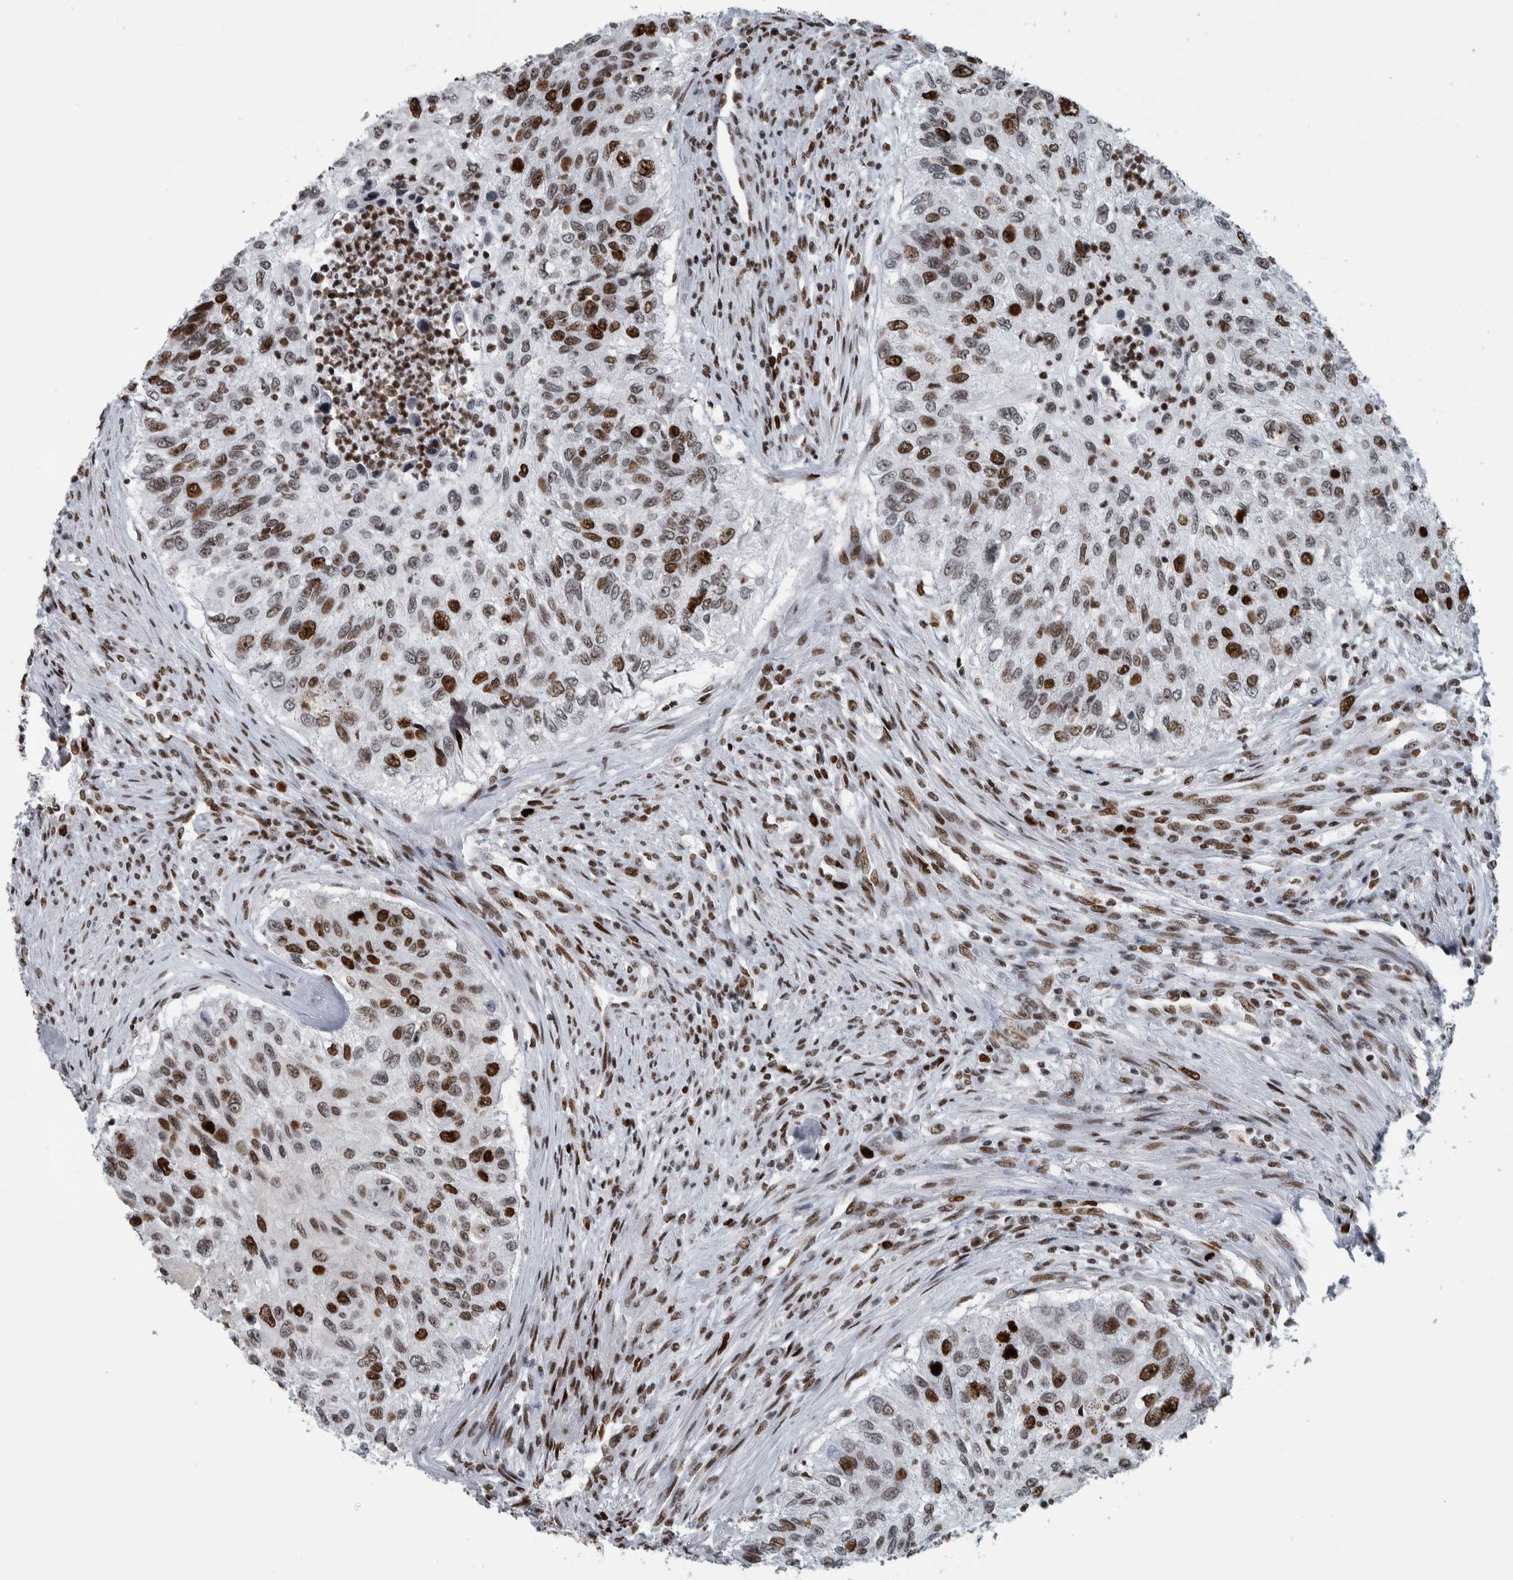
{"staining": {"intensity": "moderate", "quantity": ">75%", "location": "nuclear"}, "tissue": "urothelial cancer", "cell_type": "Tumor cells", "image_type": "cancer", "snomed": [{"axis": "morphology", "description": "Urothelial carcinoma, High grade"}, {"axis": "topography", "description": "Urinary bladder"}], "caption": "Immunohistochemistry (IHC) of human high-grade urothelial carcinoma exhibits medium levels of moderate nuclear positivity in about >75% of tumor cells. (DAB IHC, brown staining for protein, blue staining for nuclei).", "gene": "TOP2B", "patient": {"sex": "female", "age": 60}}